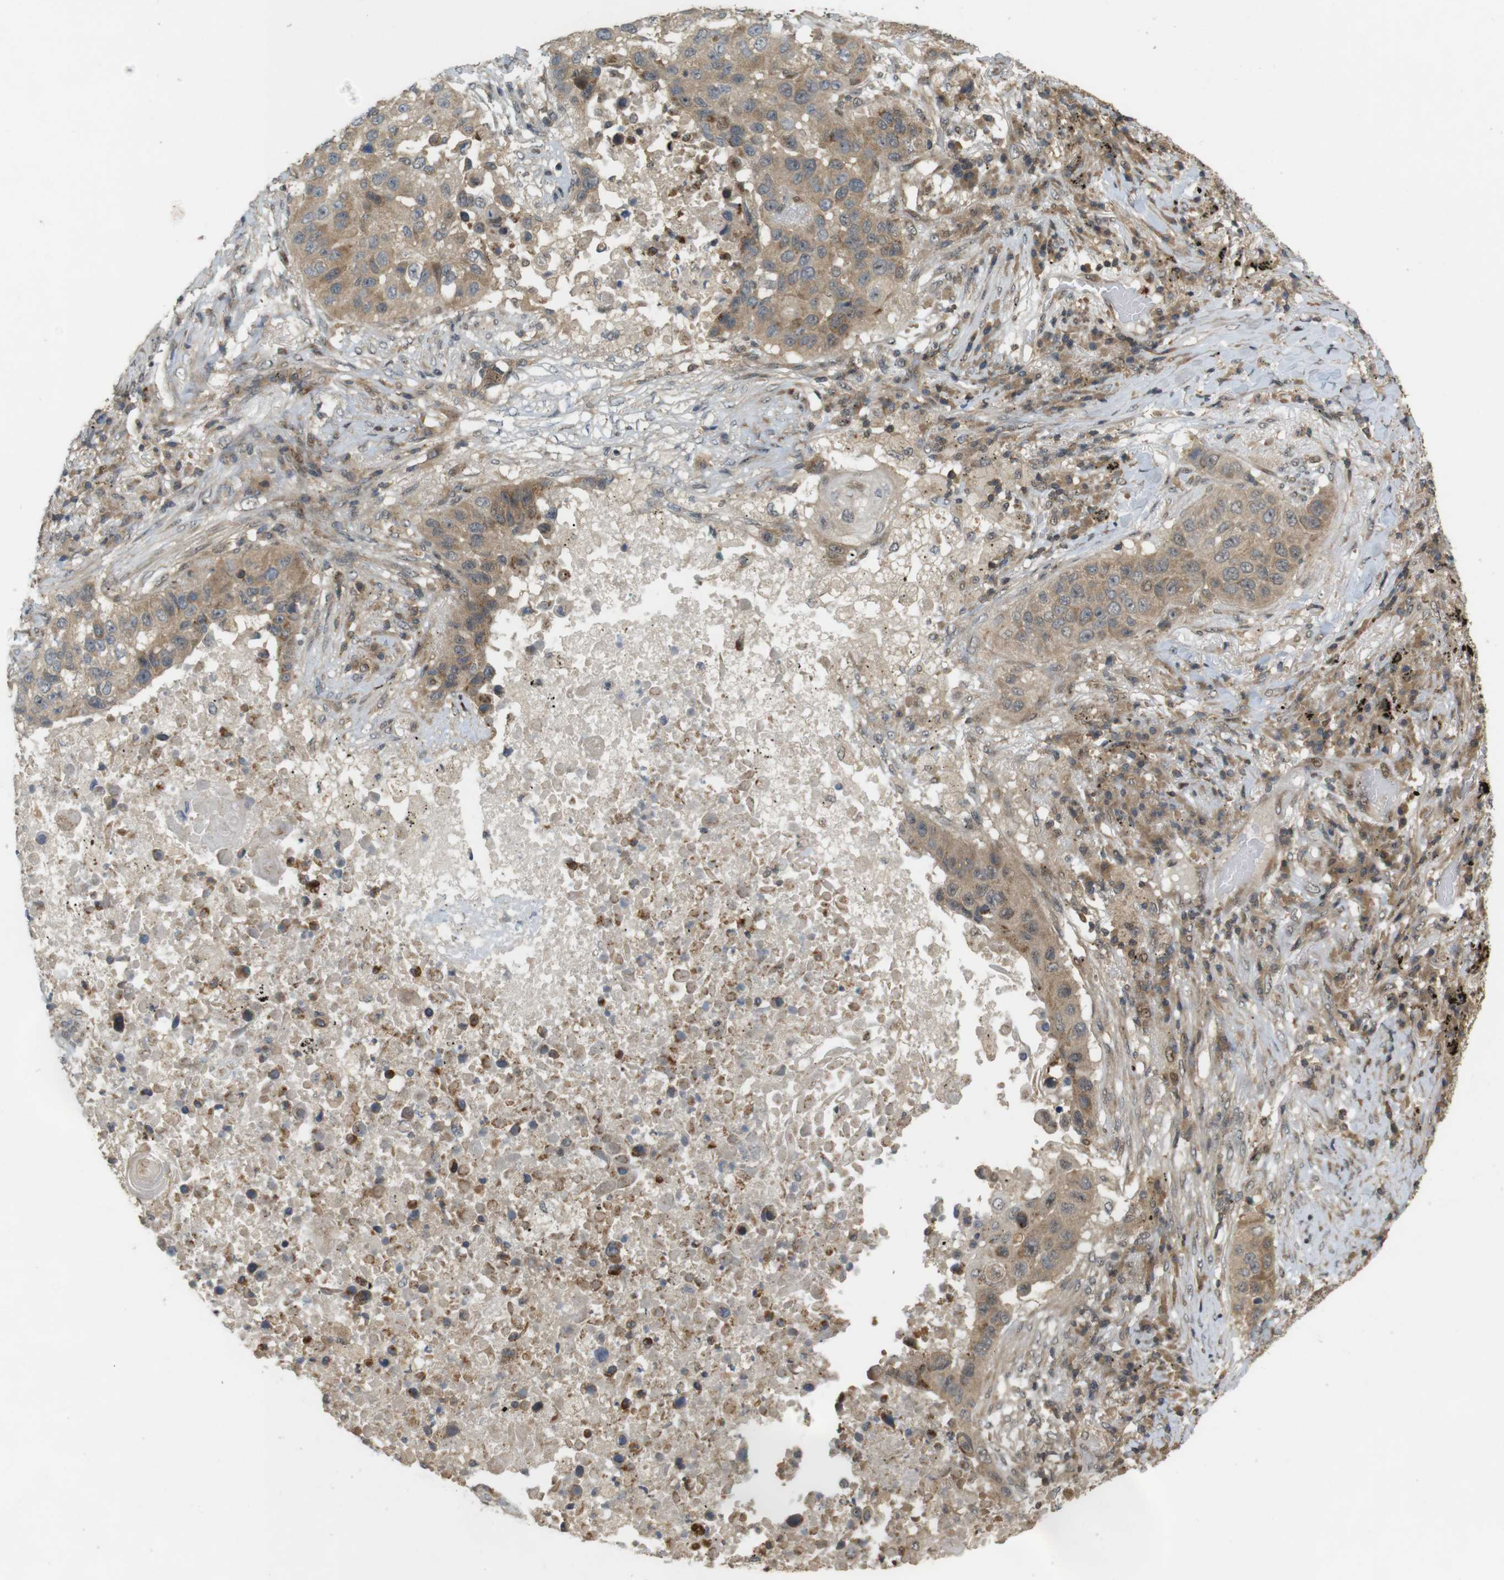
{"staining": {"intensity": "moderate", "quantity": ">75%", "location": "cytoplasmic/membranous,nuclear"}, "tissue": "lung cancer", "cell_type": "Tumor cells", "image_type": "cancer", "snomed": [{"axis": "morphology", "description": "Squamous cell carcinoma, NOS"}, {"axis": "topography", "description": "Lung"}], "caption": "Squamous cell carcinoma (lung) stained for a protein (brown) shows moderate cytoplasmic/membranous and nuclear positive expression in about >75% of tumor cells.", "gene": "TMX3", "patient": {"sex": "male", "age": 57}}